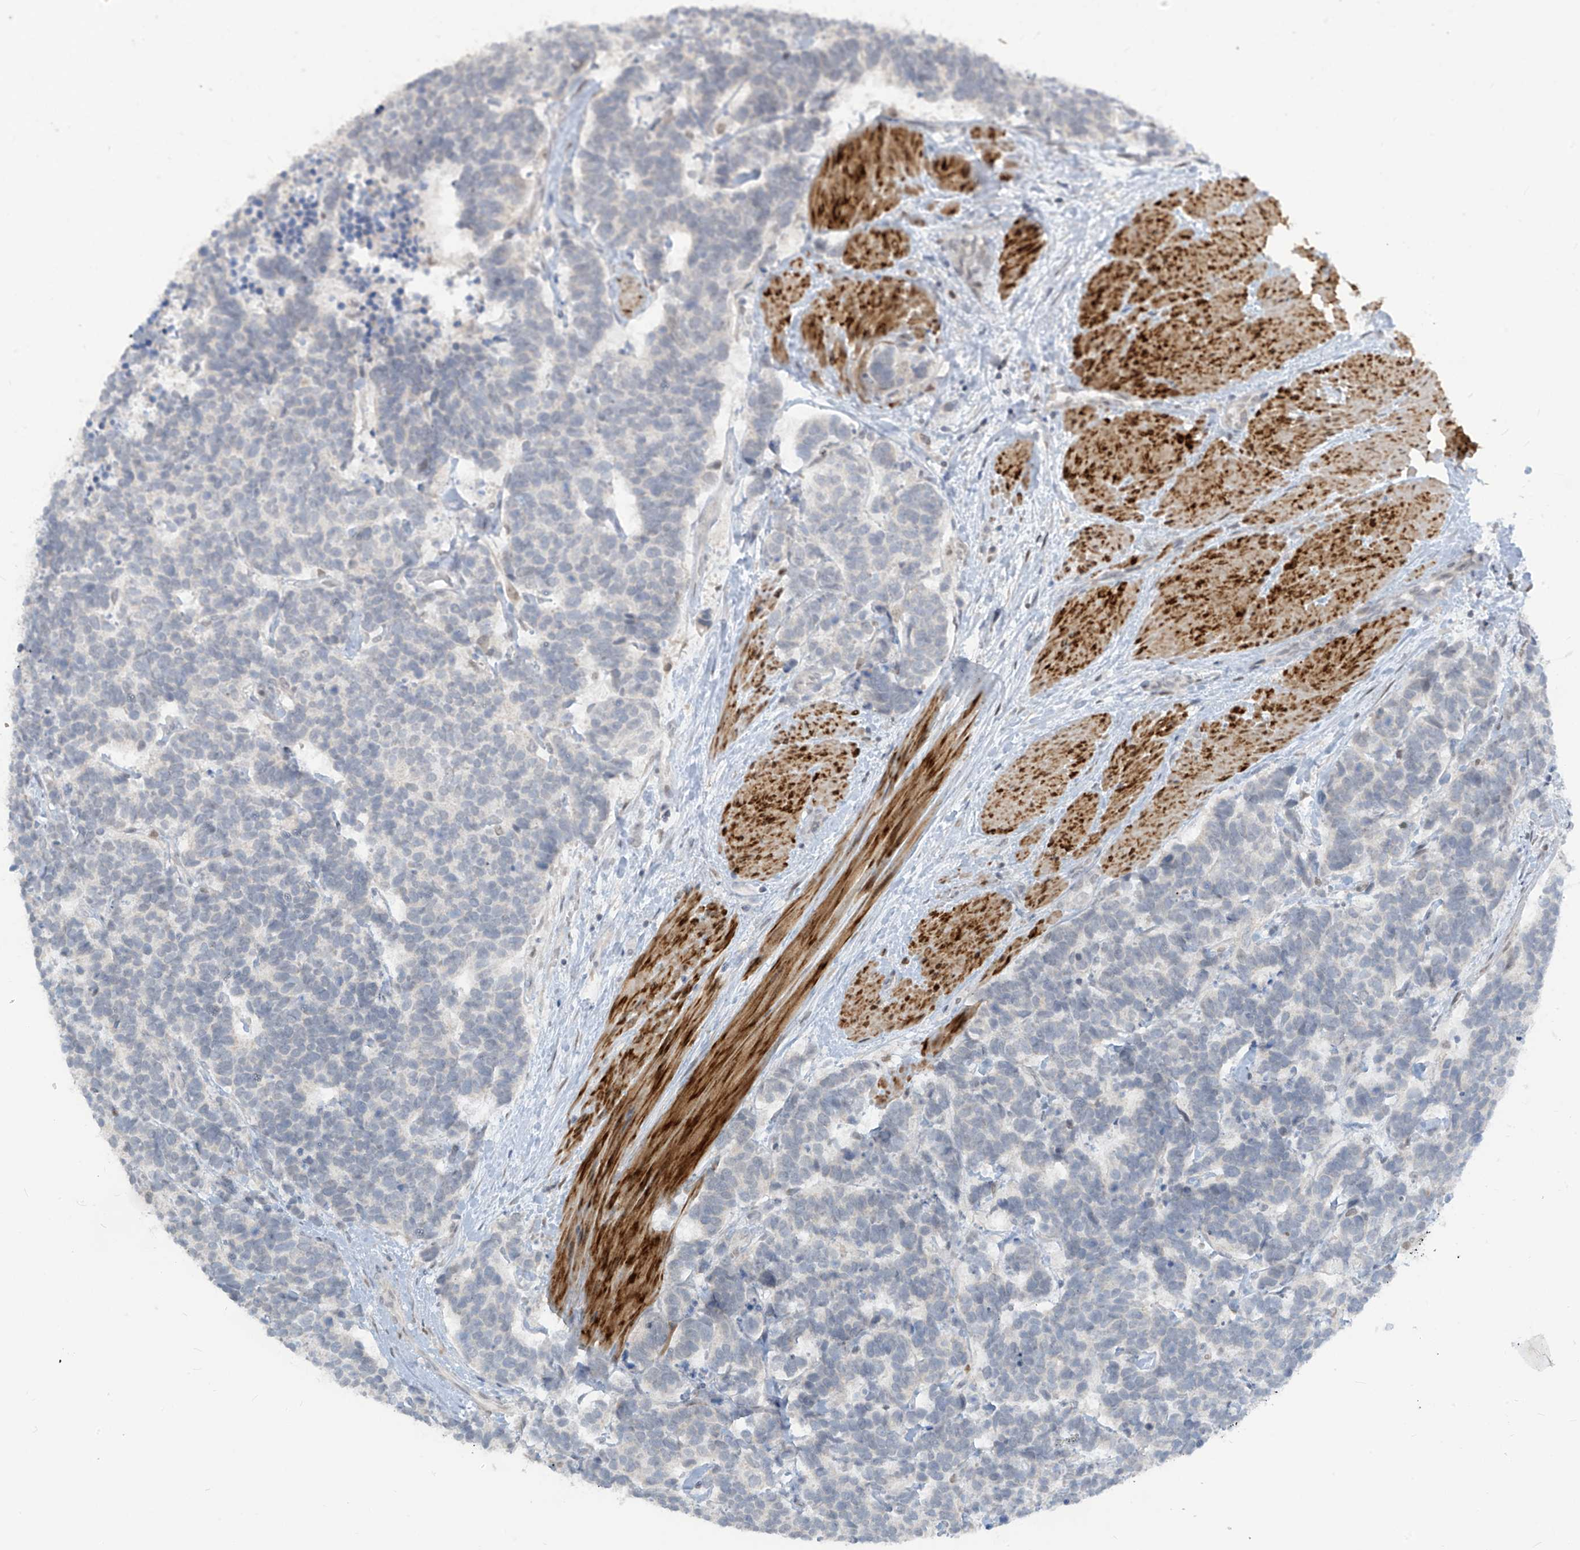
{"staining": {"intensity": "negative", "quantity": "none", "location": "none"}, "tissue": "carcinoid", "cell_type": "Tumor cells", "image_type": "cancer", "snomed": [{"axis": "morphology", "description": "Carcinoma, NOS"}, {"axis": "morphology", "description": "Carcinoid, malignant, NOS"}, {"axis": "topography", "description": "Urinary bladder"}], "caption": "Human carcinoid stained for a protein using immunohistochemistry (IHC) exhibits no expression in tumor cells.", "gene": "METAP1D", "patient": {"sex": "male", "age": 57}}